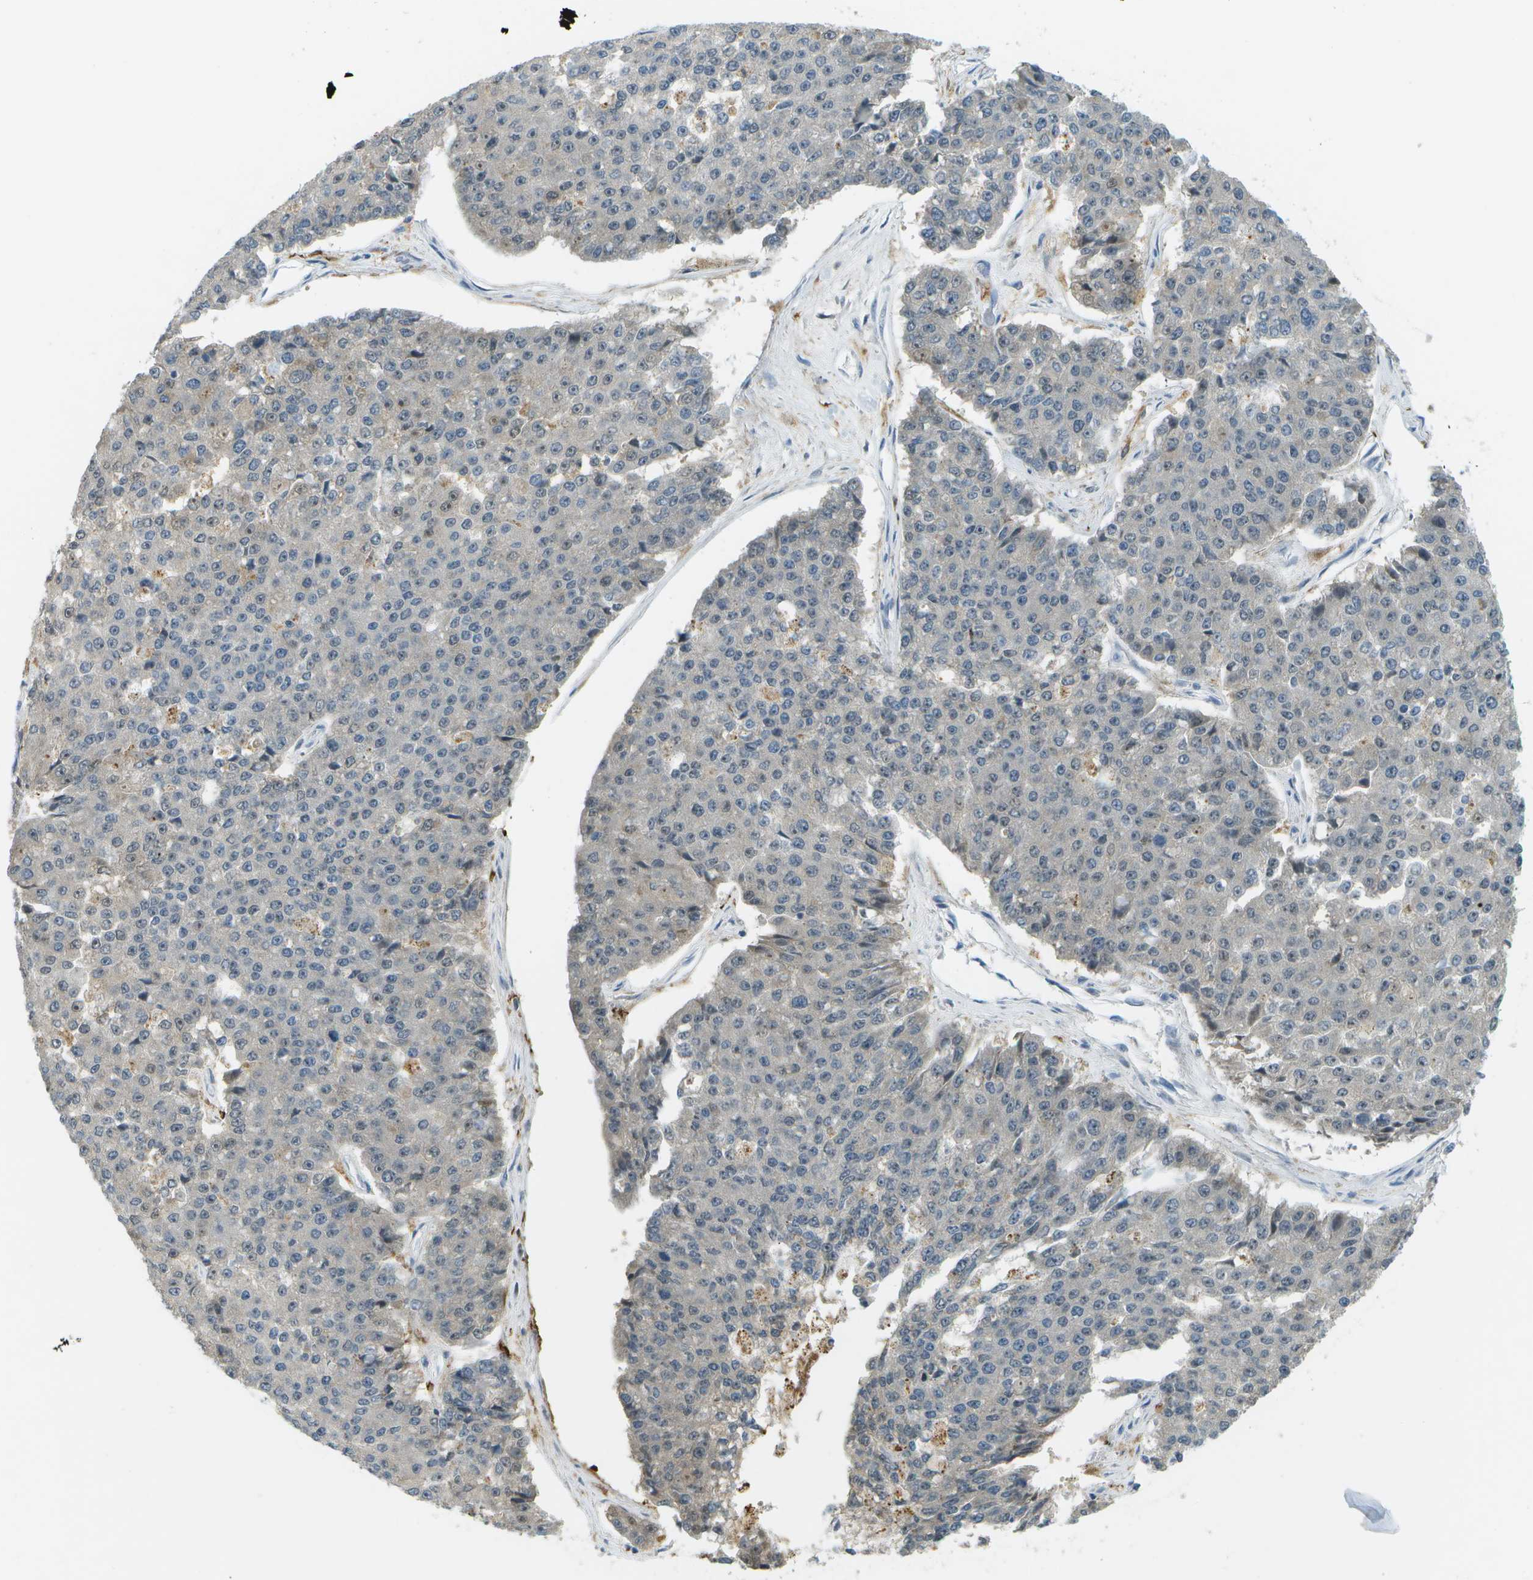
{"staining": {"intensity": "negative", "quantity": "none", "location": "none"}, "tissue": "pancreatic cancer", "cell_type": "Tumor cells", "image_type": "cancer", "snomed": [{"axis": "morphology", "description": "Adenocarcinoma, NOS"}, {"axis": "topography", "description": "Pancreas"}], "caption": "IHC photomicrograph of pancreatic cancer stained for a protein (brown), which shows no expression in tumor cells.", "gene": "CDH23", "patient": {"sex": "male", "age": 50}}